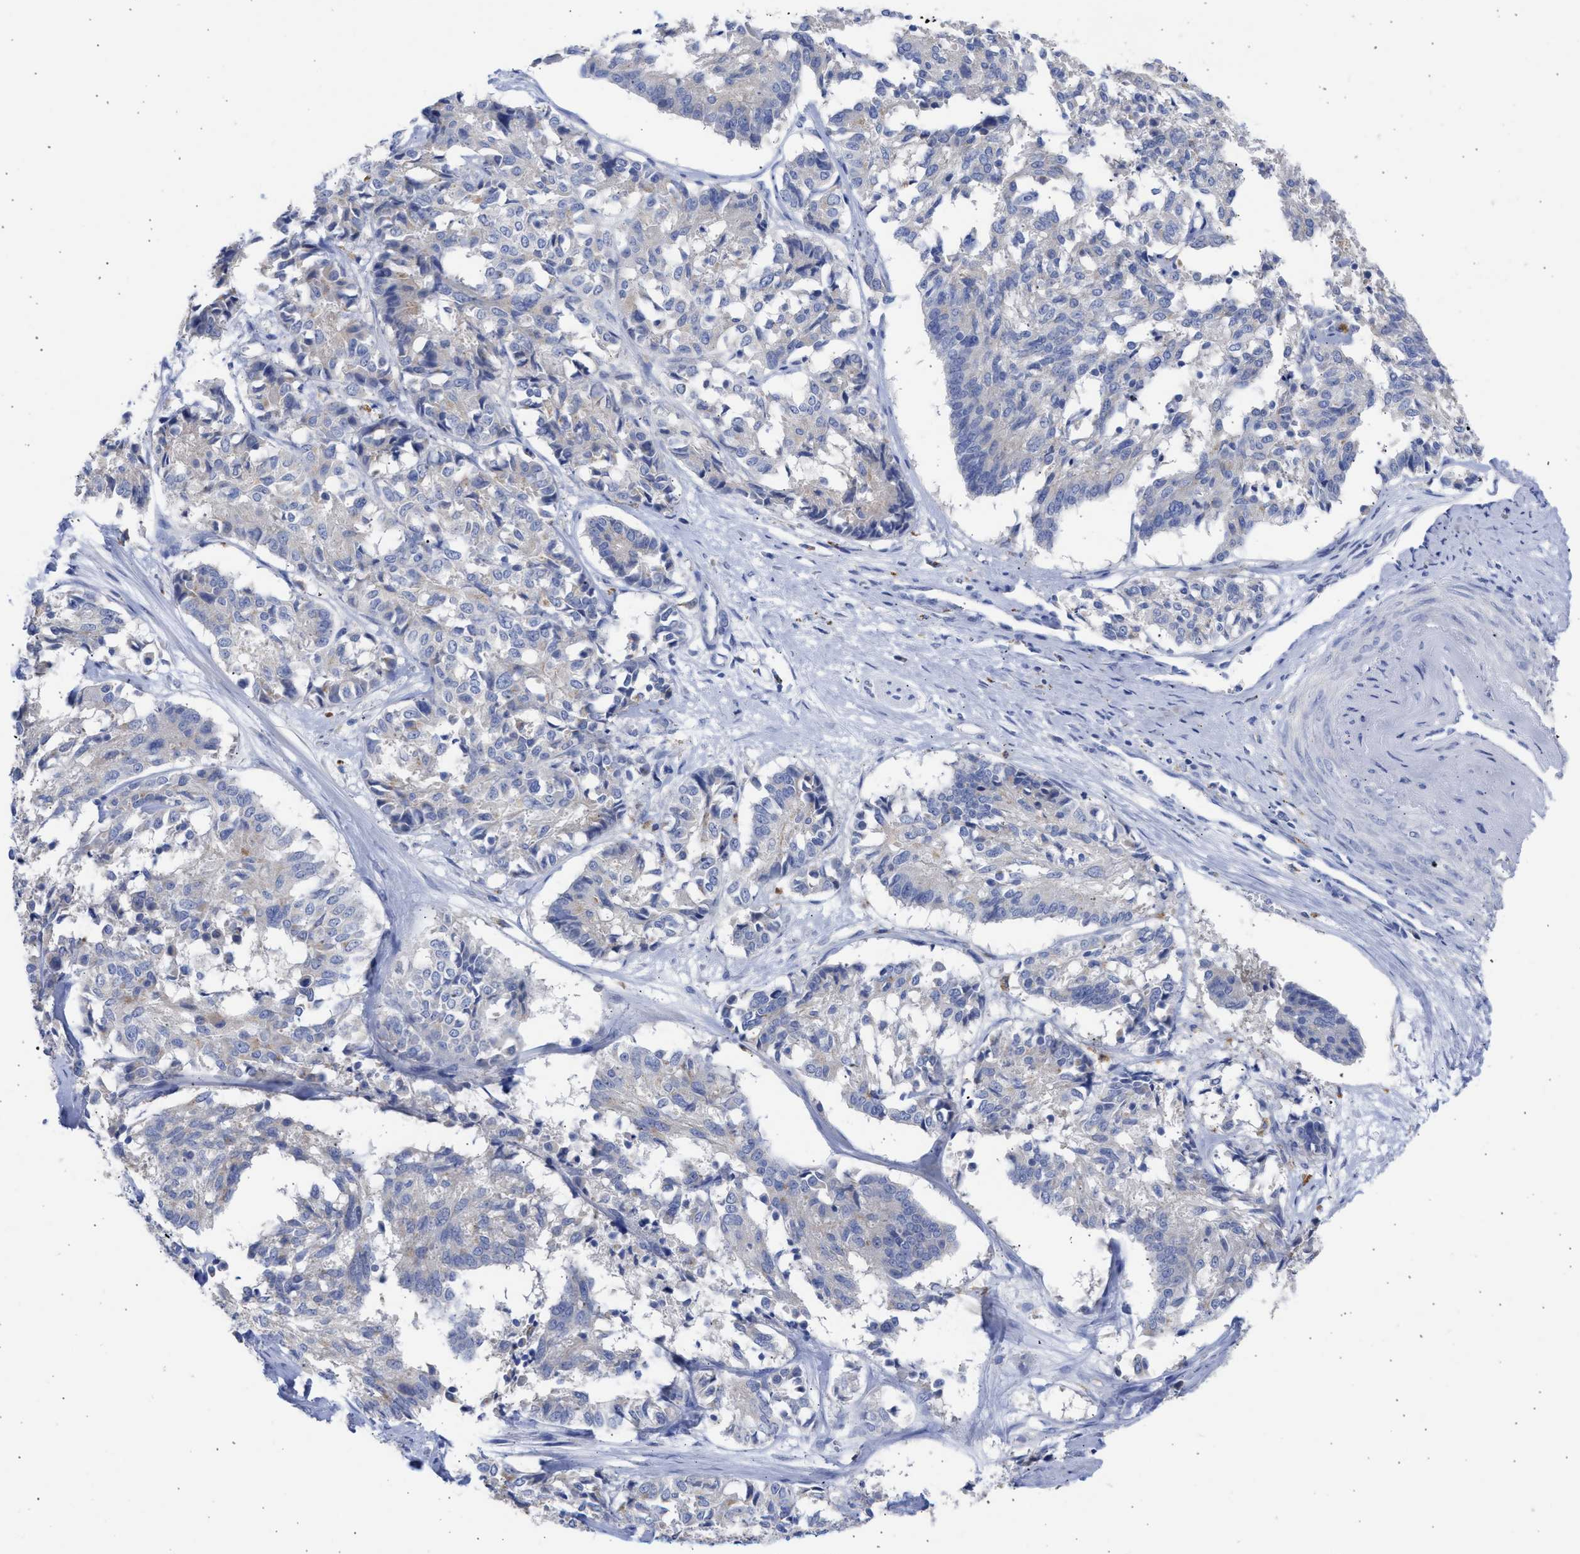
{"staining": {"intensity": "negative", "quantity": "none", "location": "none"}, "tissue": "cervical cancer", "cell_type": "Tumor cells", "image_type": "cancer", "snomed": [{"axis": "morphology", "description": "Squamous cell carcinoma, NOS"}, {"axis": "topography", "description": "Cervix"}], "caption": "High magnification brightfield microscopy of cervical cancer stained with DAB (3,3'-diaminobenzidine) (brown) and counterstained with hematoxylin (blue): tumor cells show no significant positivity.", "gene": "RSPH1", "patient": {"sex": "female", "age": 35}}